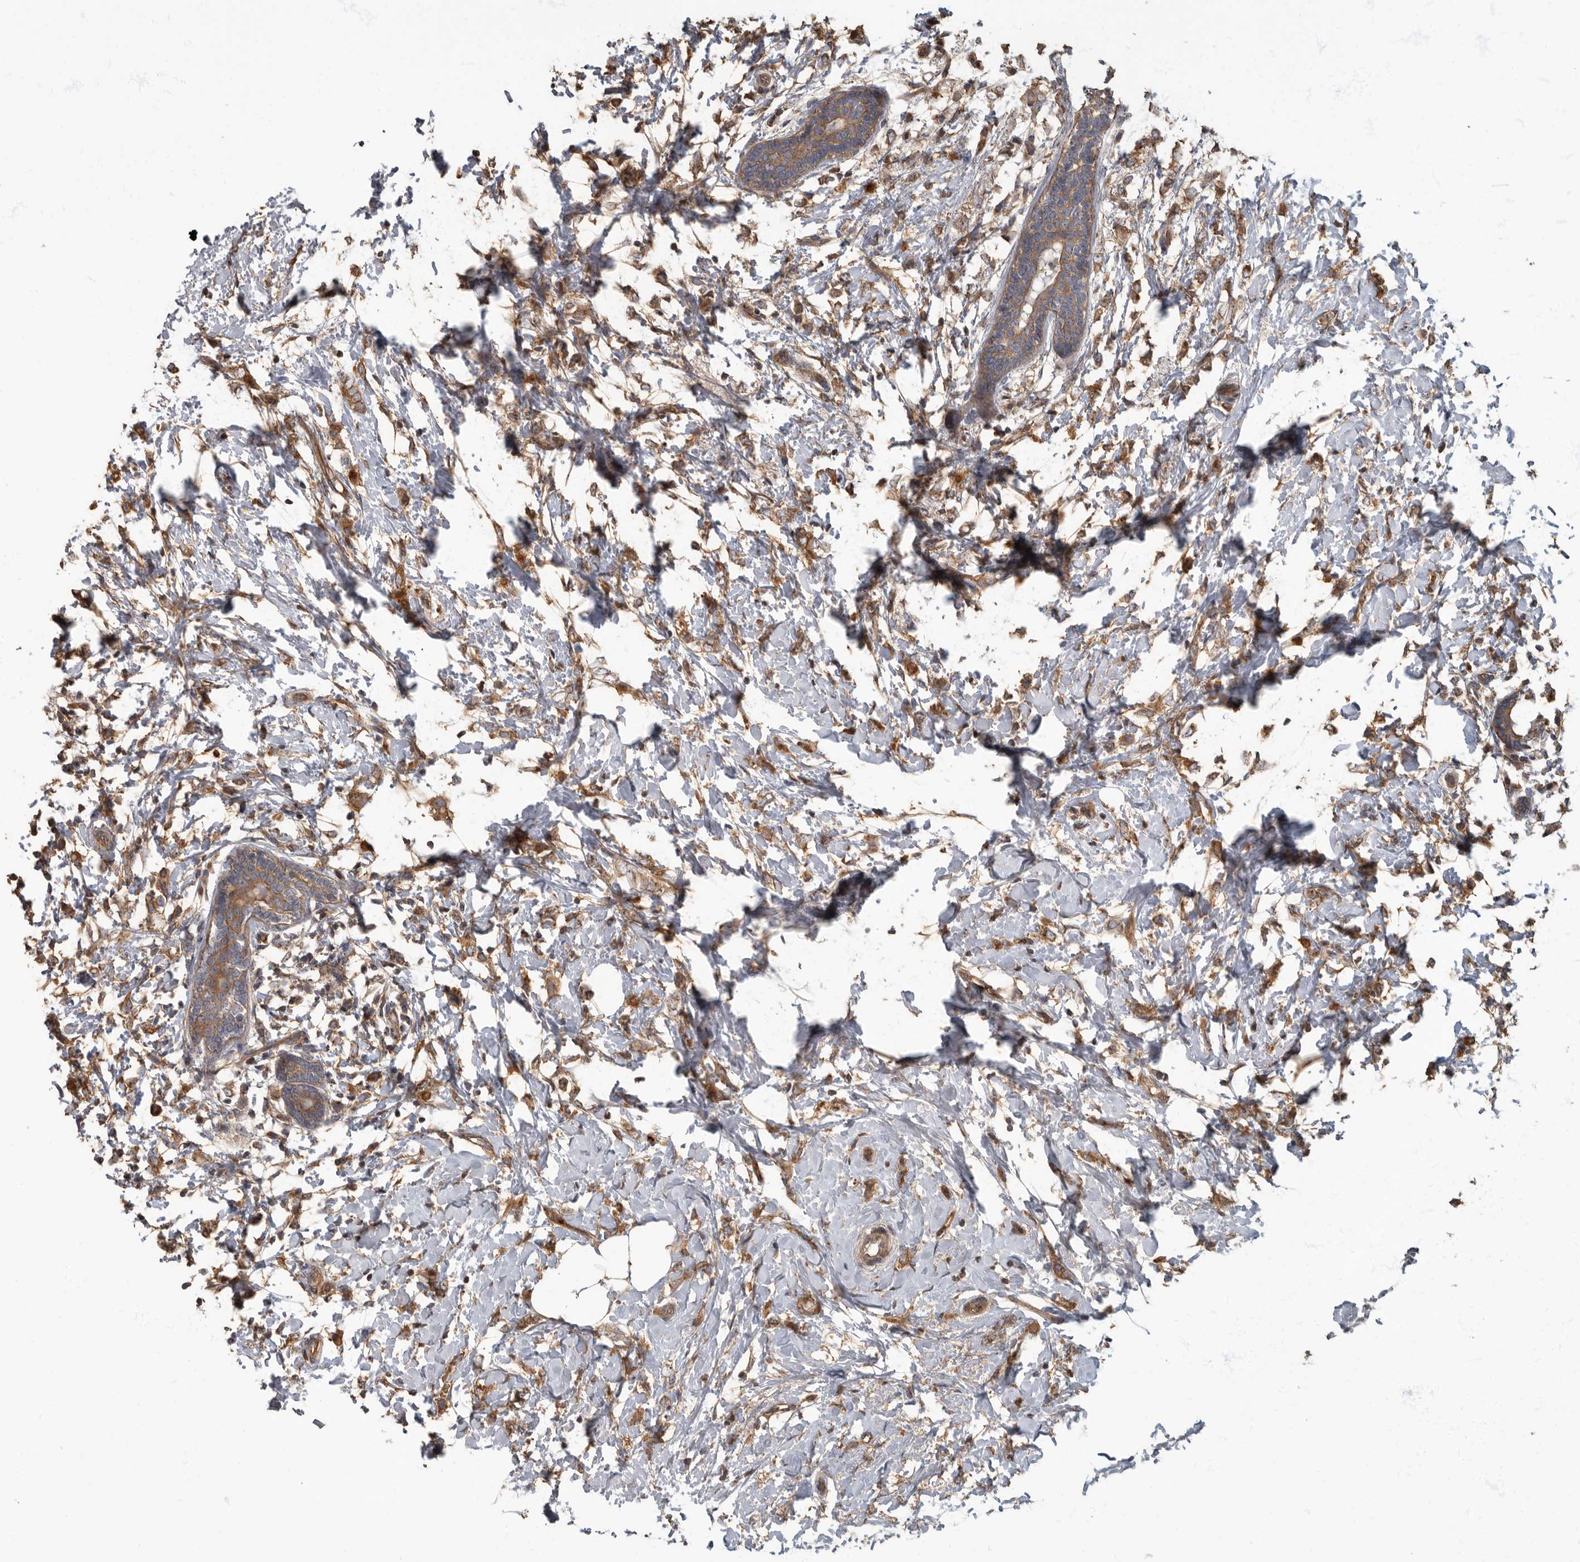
{"staining": {"intensity": "moderate", "quantity": ">75%", "location": "cytoplasmic/membranous"}, "tissue": "breast cancer", "cell_type": "Tumor cells", "image_type": "cancer", "snomed": [{"axis": "morphology", "description": "Normal tissue, NOS"}, {"axis": "morphology", "description": "Lobular carcinoma"}, {"axis": "topography", "description": "Breast"}], "caption": "Human breast cancer (lobular carcinoma) stained with a brown dye reveals moderate cytoplasmic/membranous positive positivity in approximately >75% of tumor cells.", "gene": "DAAM1", "patient": {"sex": "female", "age": 47}}